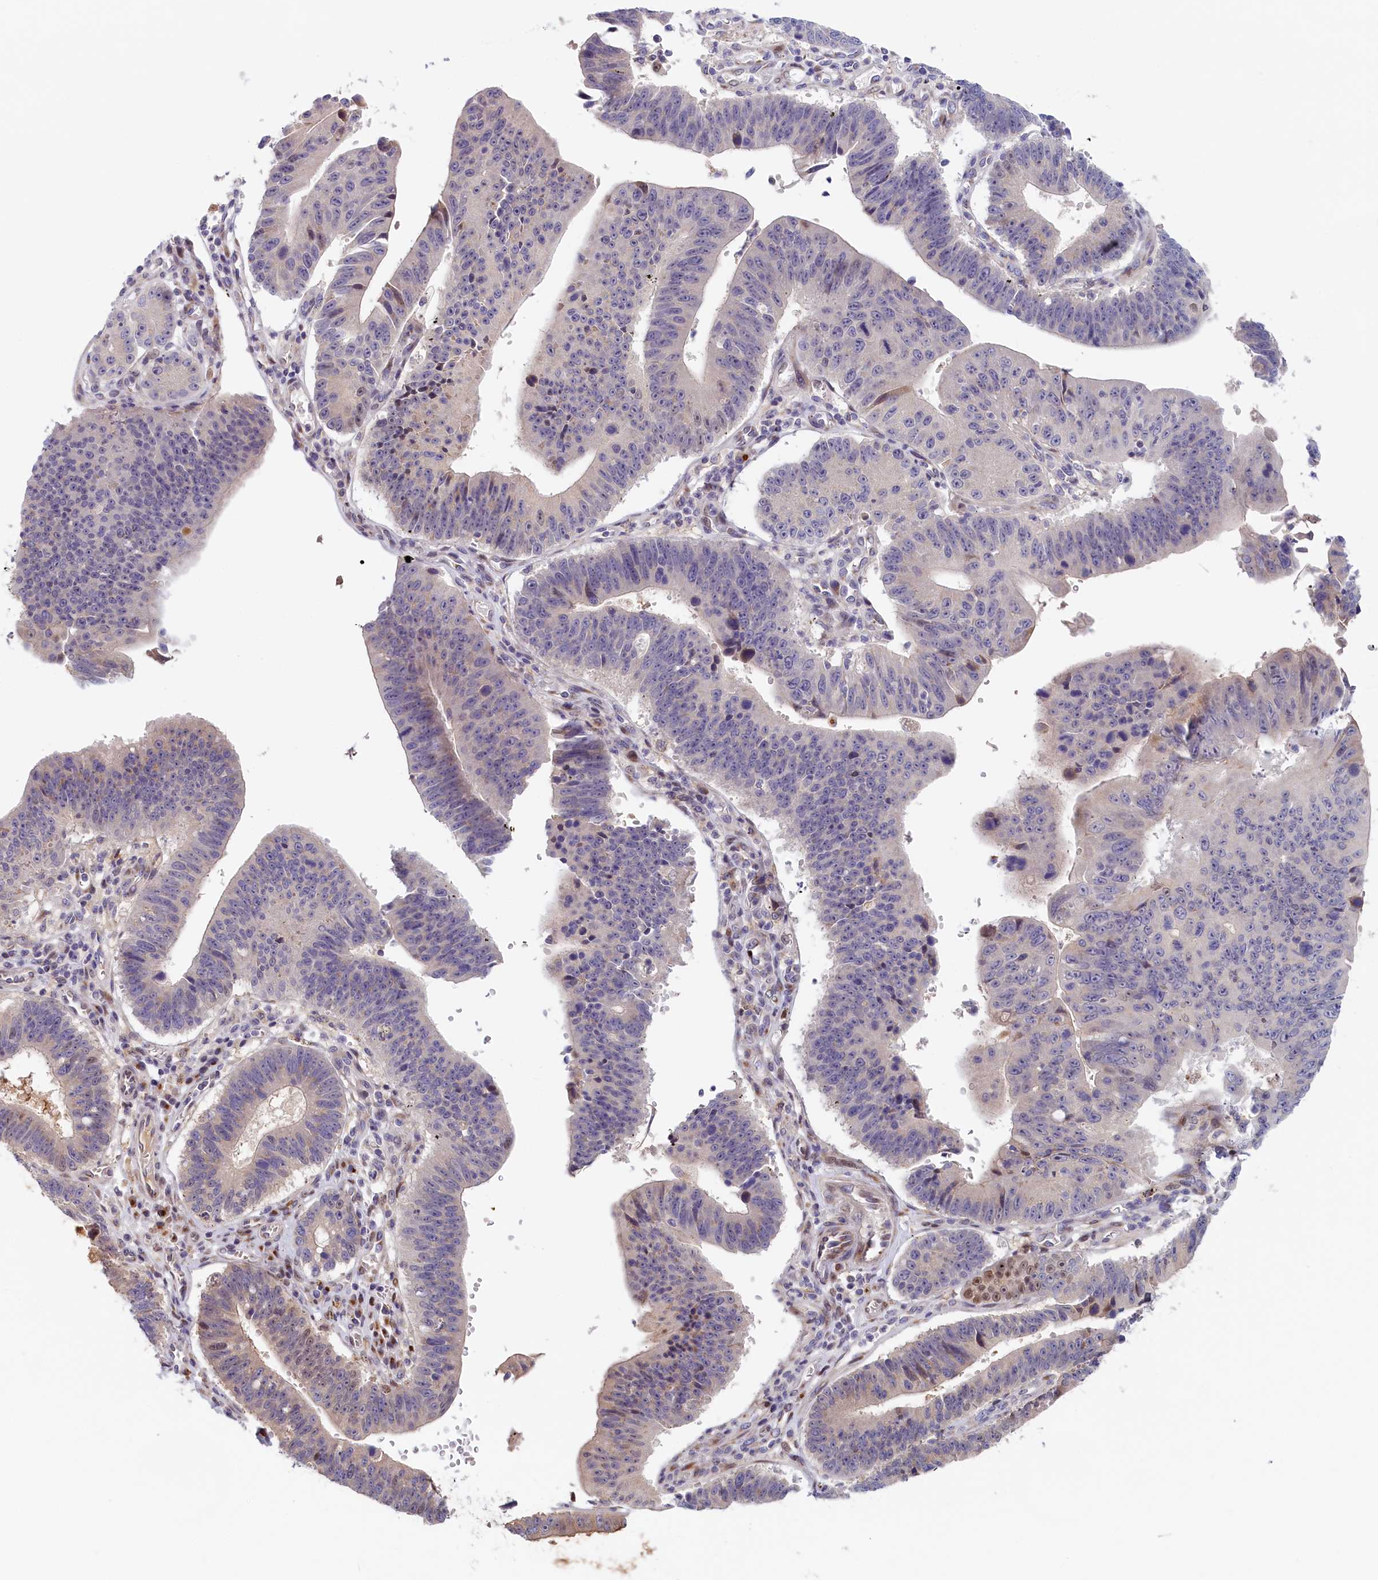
{"staining": {"intensity": "moderate", "quantity": "<25%", "location": "nuclear"}, "tissue": "stomach cancer", "cell_type": "Tumor cells", "image_type": "cancer", "snomed": [{"axis": "morphology", "description": "Adenocarcinoma, NOS"}, {"axis": "topography", "description": "Stomach"}], "caption": "Immunohistochemistry of human stomach adenocarcinoma displays low levels of moderate nuclear expression in about <25% of tumor cells. (IHC, brightfield microscopy, high magnification).", "gene": "CHST12", "patient": {"sex": "male", "age": 59}}